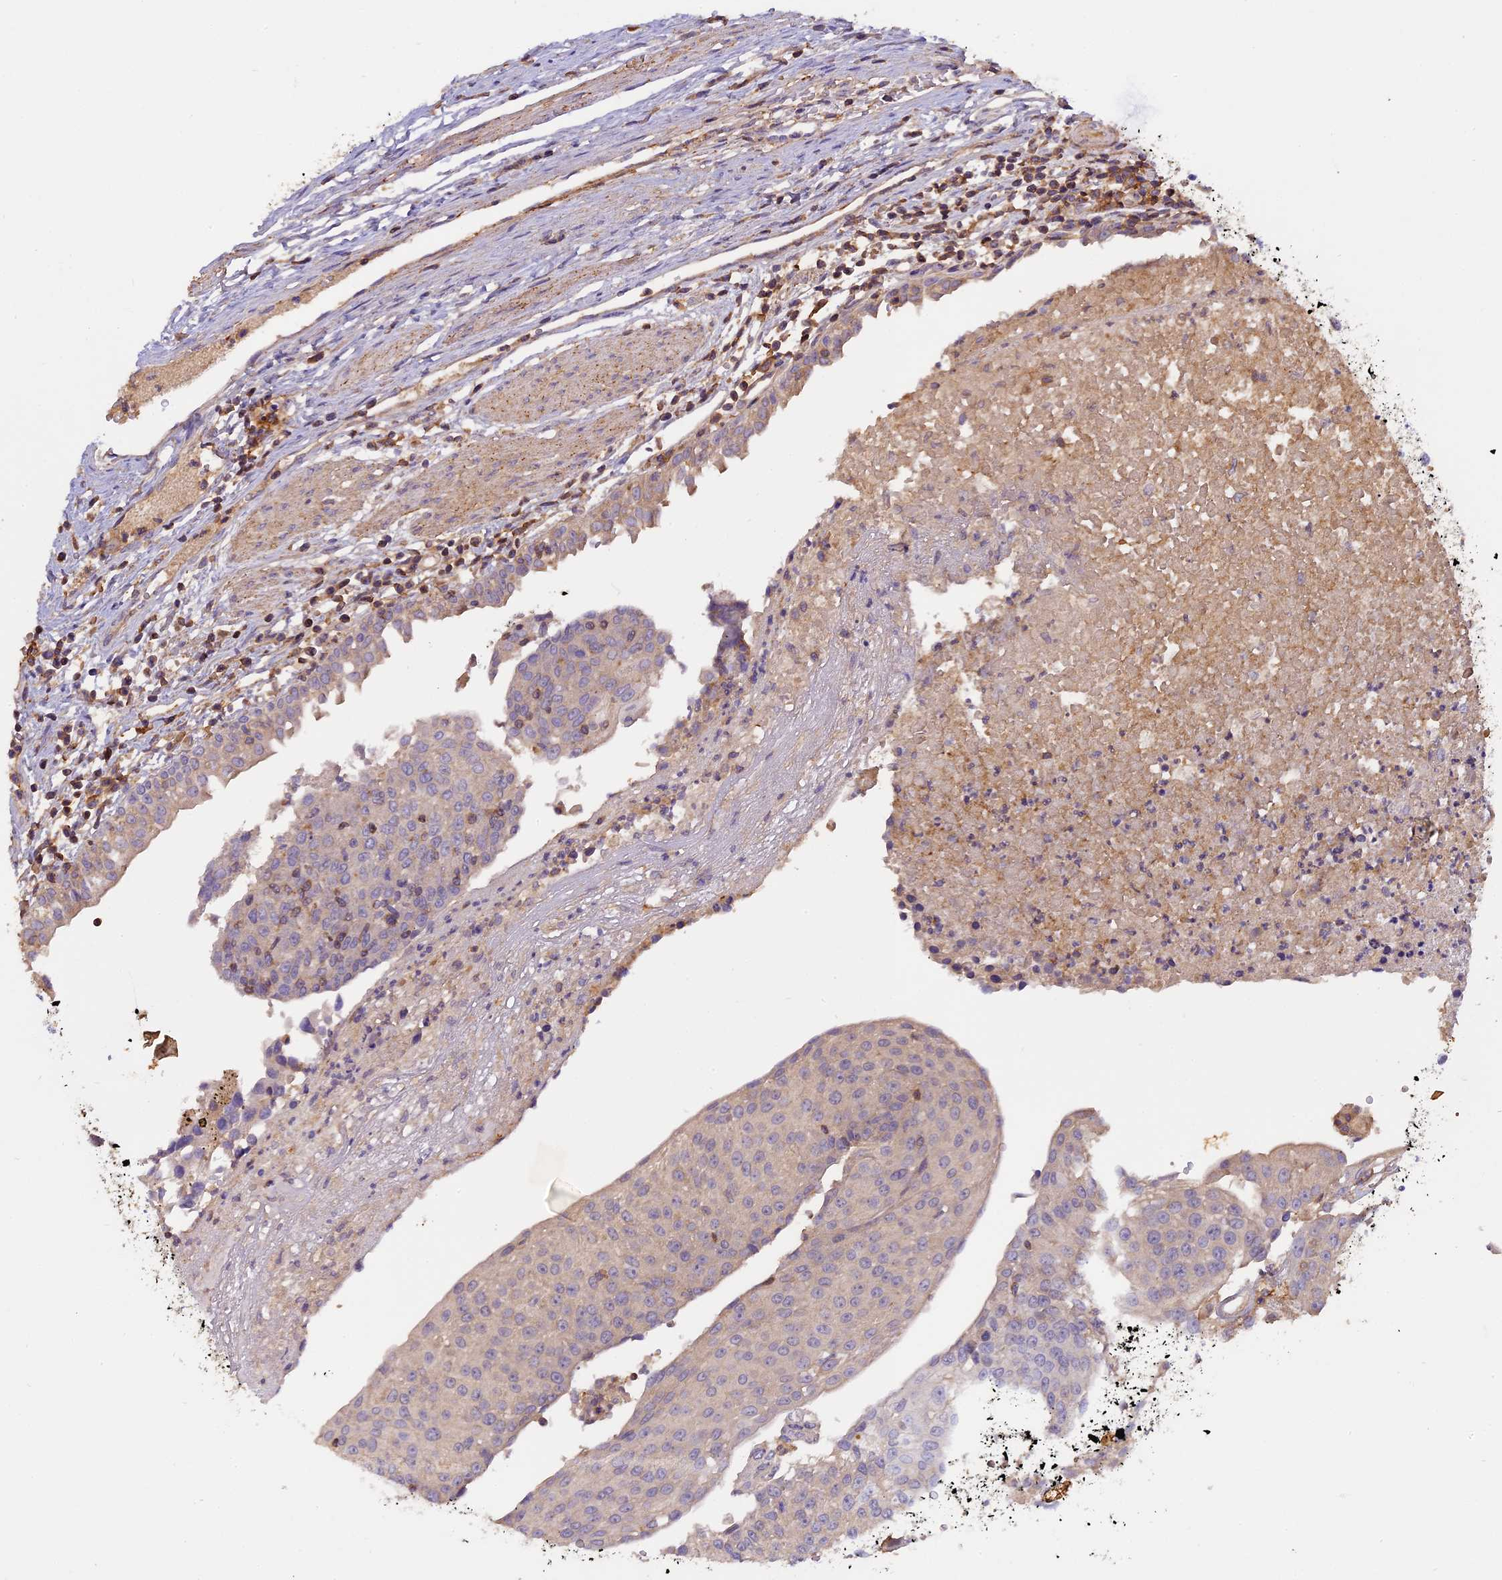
{"staining": {"intensity": "negative", "quantity": "none", "location": "none"}, "tissue": "urothelial cancer", "cell_type": "Tumor cells", "image_type": "cancer", "snomed": [{"axis": "morphology", "description": "Urothelial carcinoma, High grade"}, {"axis": "topography", "description": "Urinary bladder"}], "caption": "Tumor cells are negative for brown protein staining in urothelial cancer.", "gene": "CFAP119", "patient": {"sex": "female", "age": 85}}